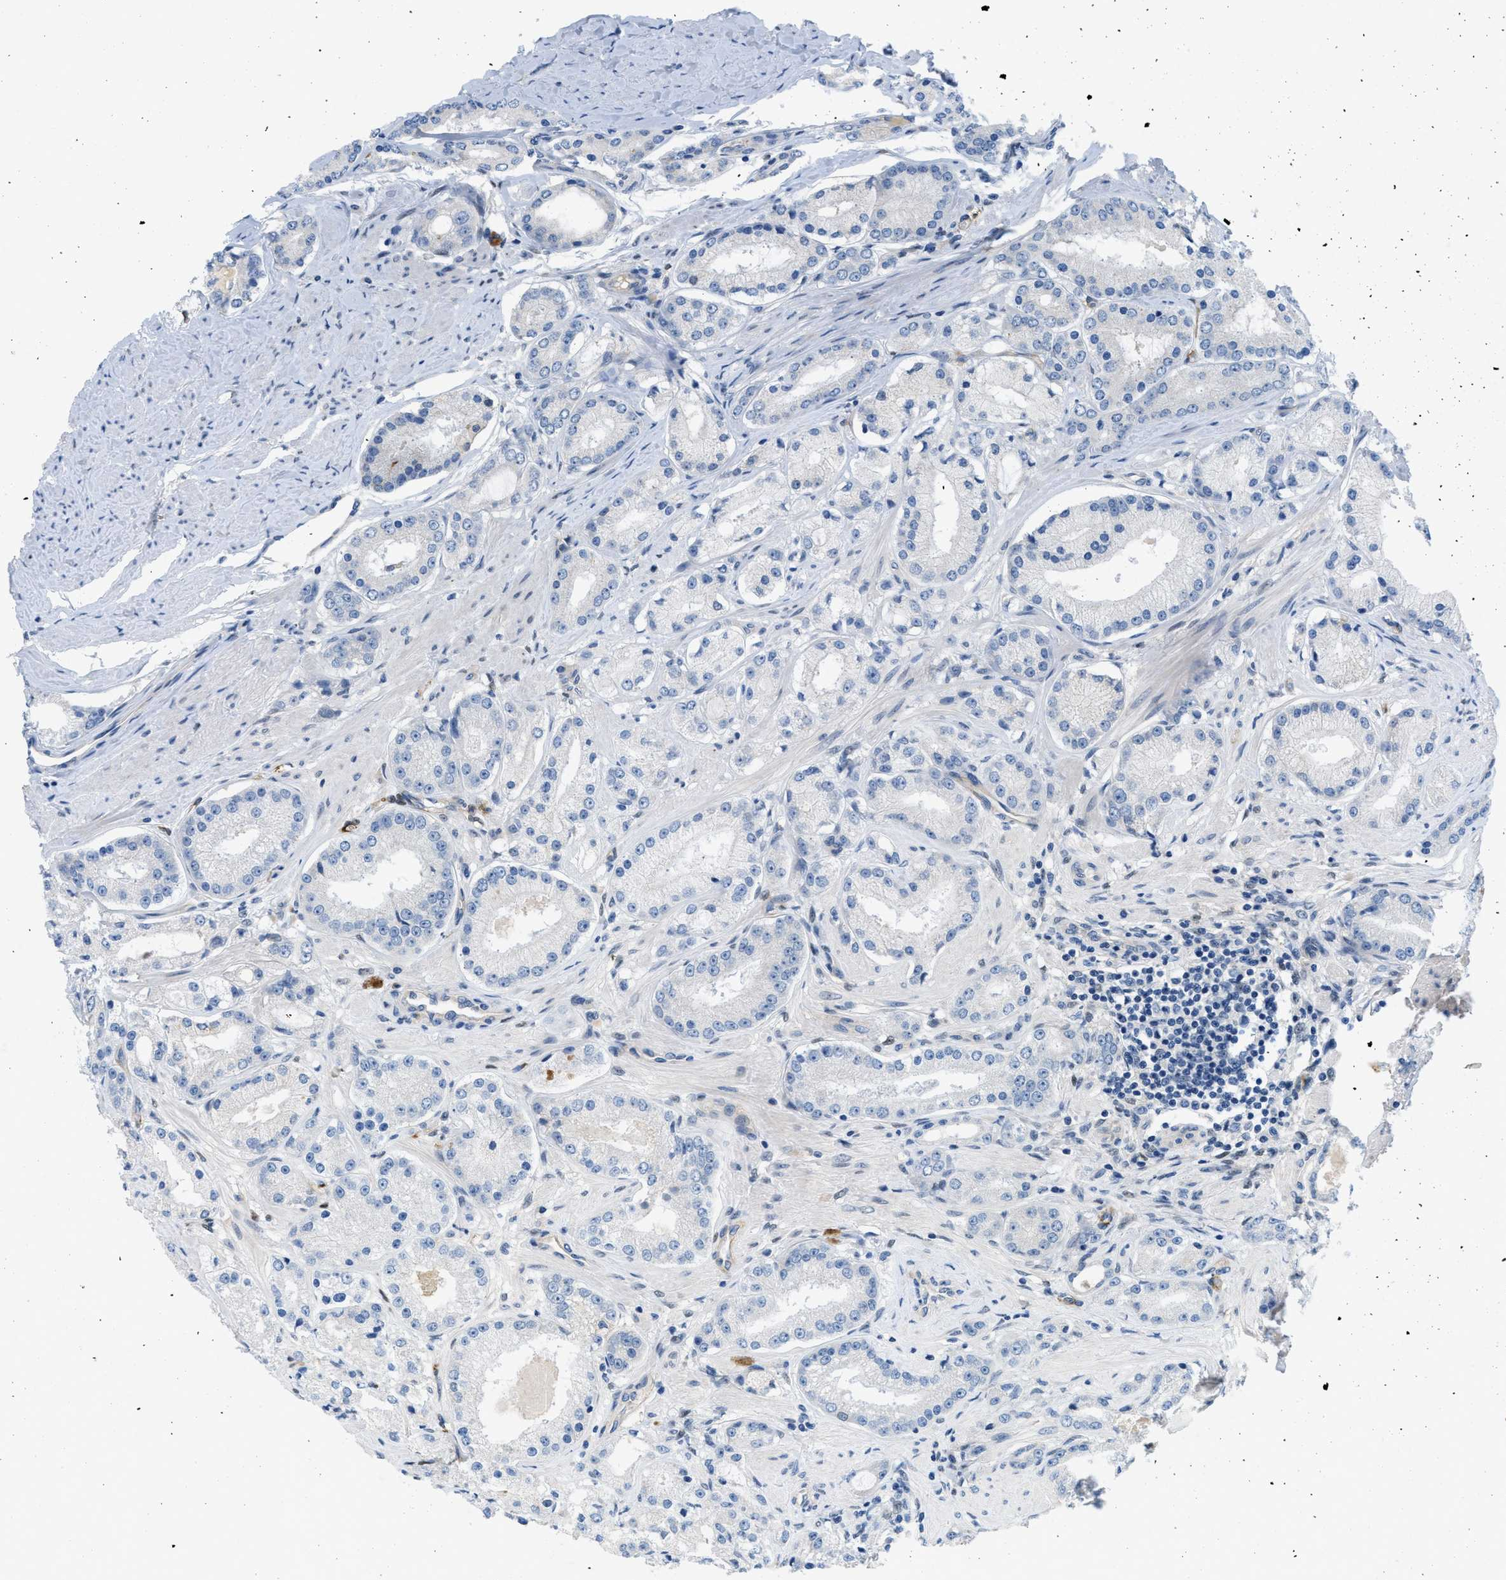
{"staining": {"intensity": "negative", "quantity": "none", "location": "none"}, "tissue": "prostate cancer", "cell_type": "Tumor cells", "image_type": "cancer", "snomed": [{"axis": "morphology", "description": "Adenocarcinoma, Low grade"}, {"axis": "topography", "description": "Prostate"}], "caption": "An IHC image of prostate low-grade adenocarcinoma is shown. There is no staining in tumor cells of prostate low-grade adenocarcinoma.", "gene": "PGR", "patient": {"sex": "male", "age": 63}}